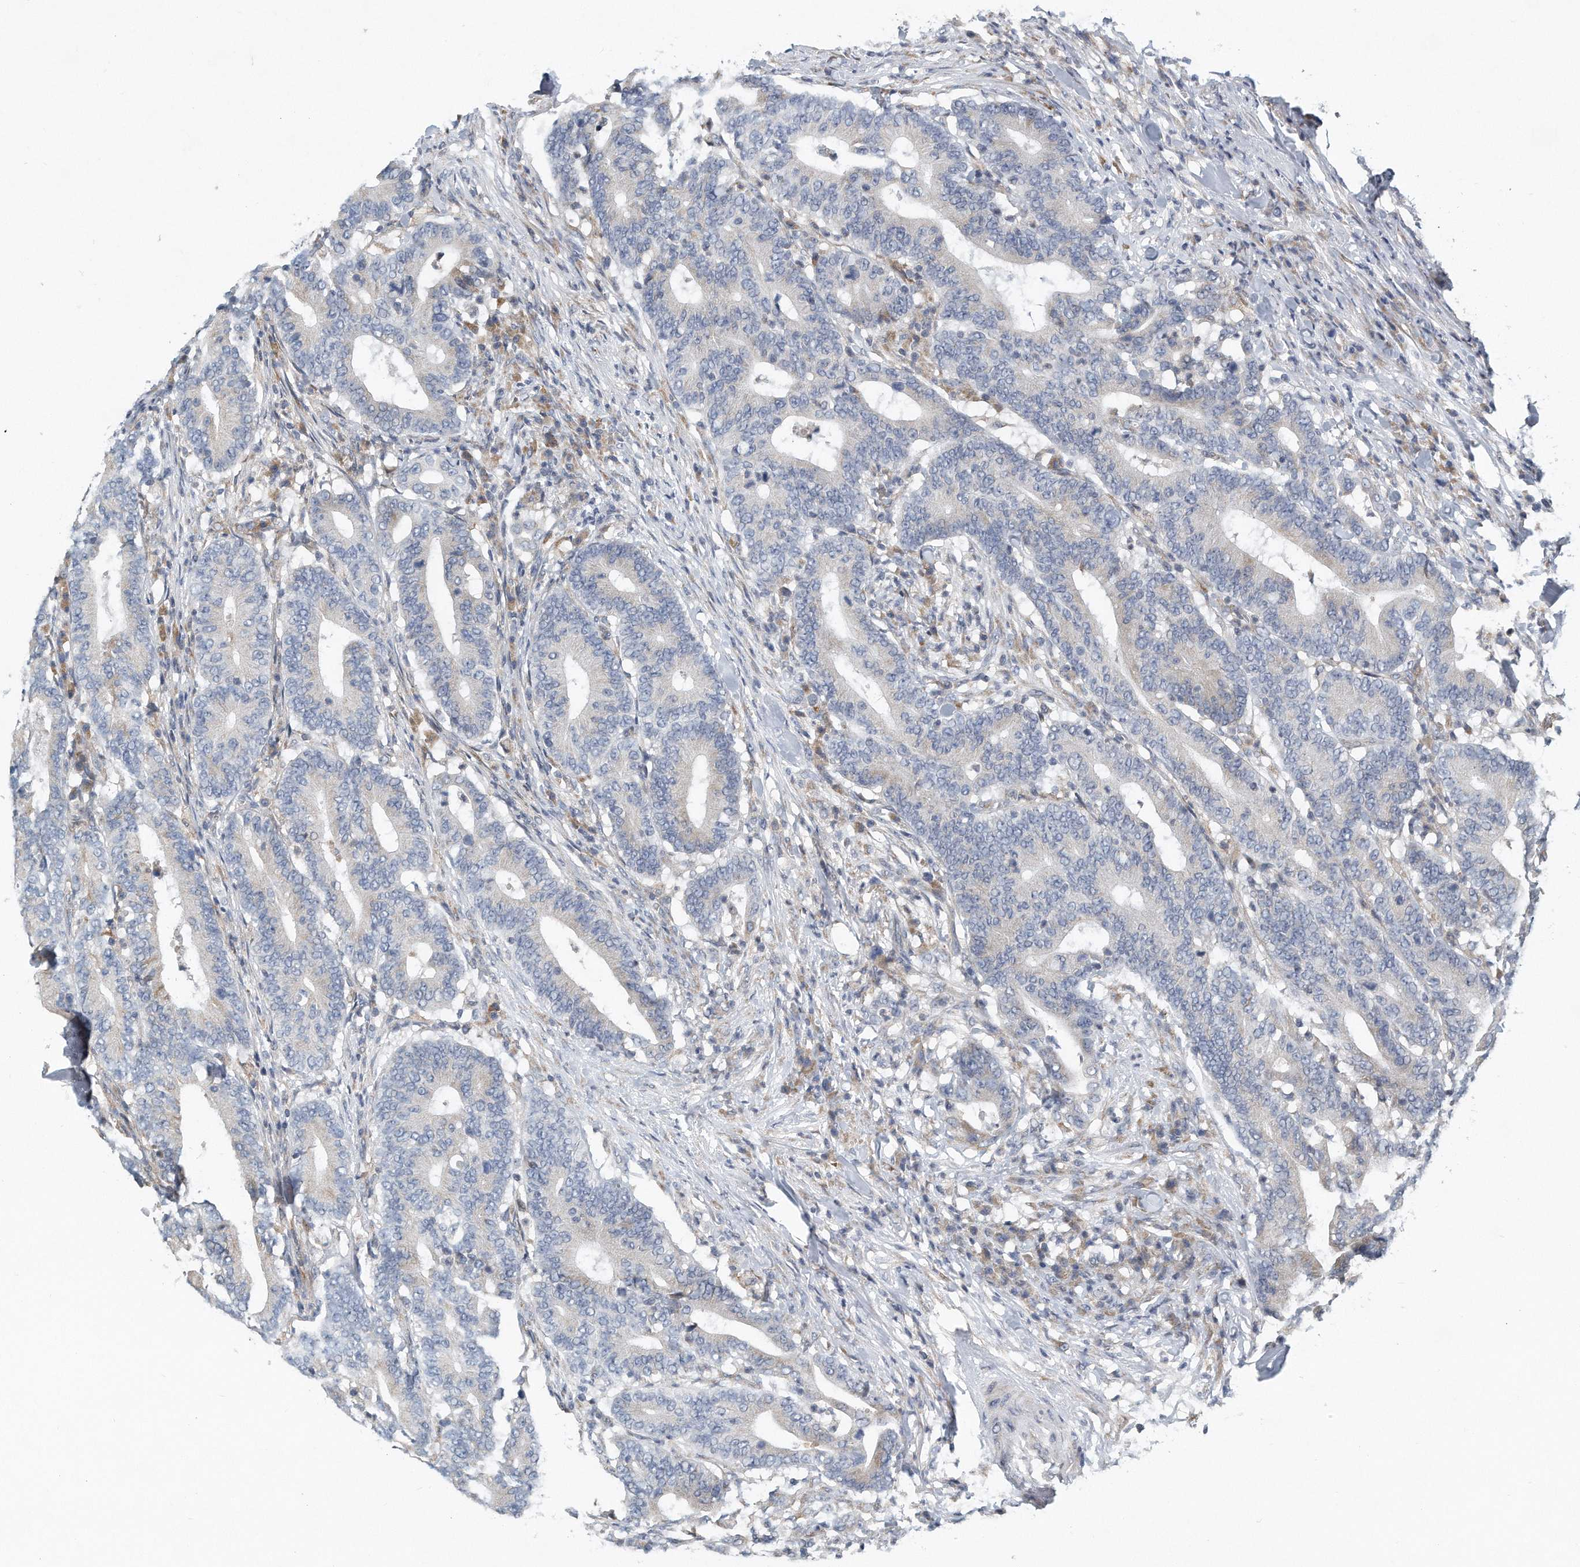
{"staining": {"intensity": "negative", "quantity": "none", "location": "none"}, "tissue": "colorectal cancer", "cell_type": "Tumor cells", "image_type": "cancer", "snomed": [{"axis": "morphology", "description": "Adenocarcinoma, NOS"}, {"axis": "topography", "description": "Colon"}], "caption": "Tumor cells are negative for brown protein staining in colorectal cancer (adenocarcinoma).", "gene": "VLDLR", "patient": {"sex": "female", "age": 66}}